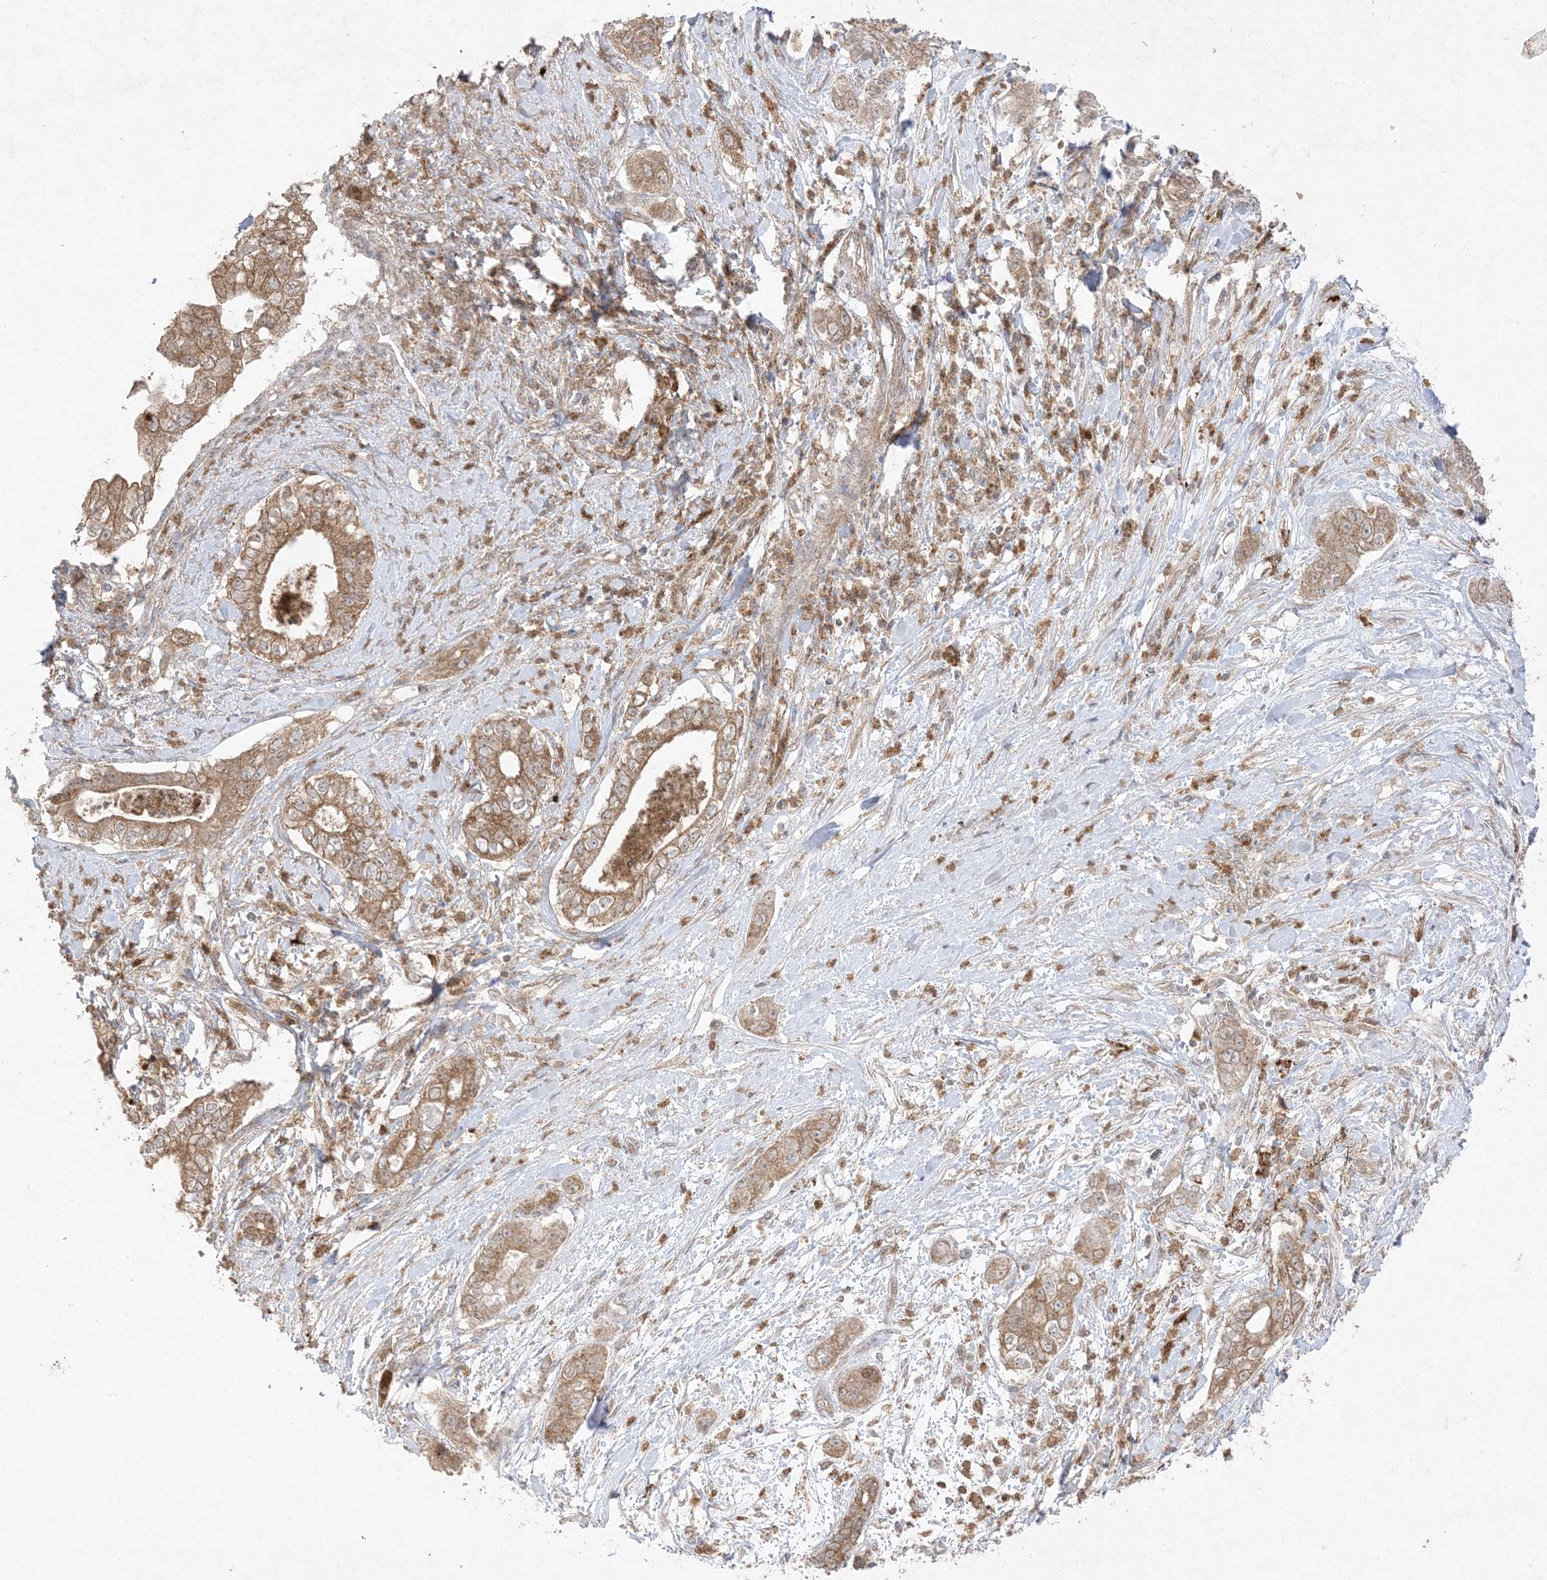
{"staining": {"intensity": "moderate", "quantity": ">75%", "location": "cytoplasmic/membranous"}, "tissue": "pancreatic cancer", "cell_type": "Tumor cells", "image_type": "cancer", "snomed": [{"axis": "morphology", "description": "Adenocarcinoma, NOS"}, {"axis": "topography", "description": "Pancreas"}], "caption": "About >75% of tumor cells in pancreatic adenocarcinoma show moderate cytoplasmic/membranous protein staining as visualized by brown immunohistochemical staining.", "gene": "UBE2C", "patient": {"sex": "female", "age": 78}}